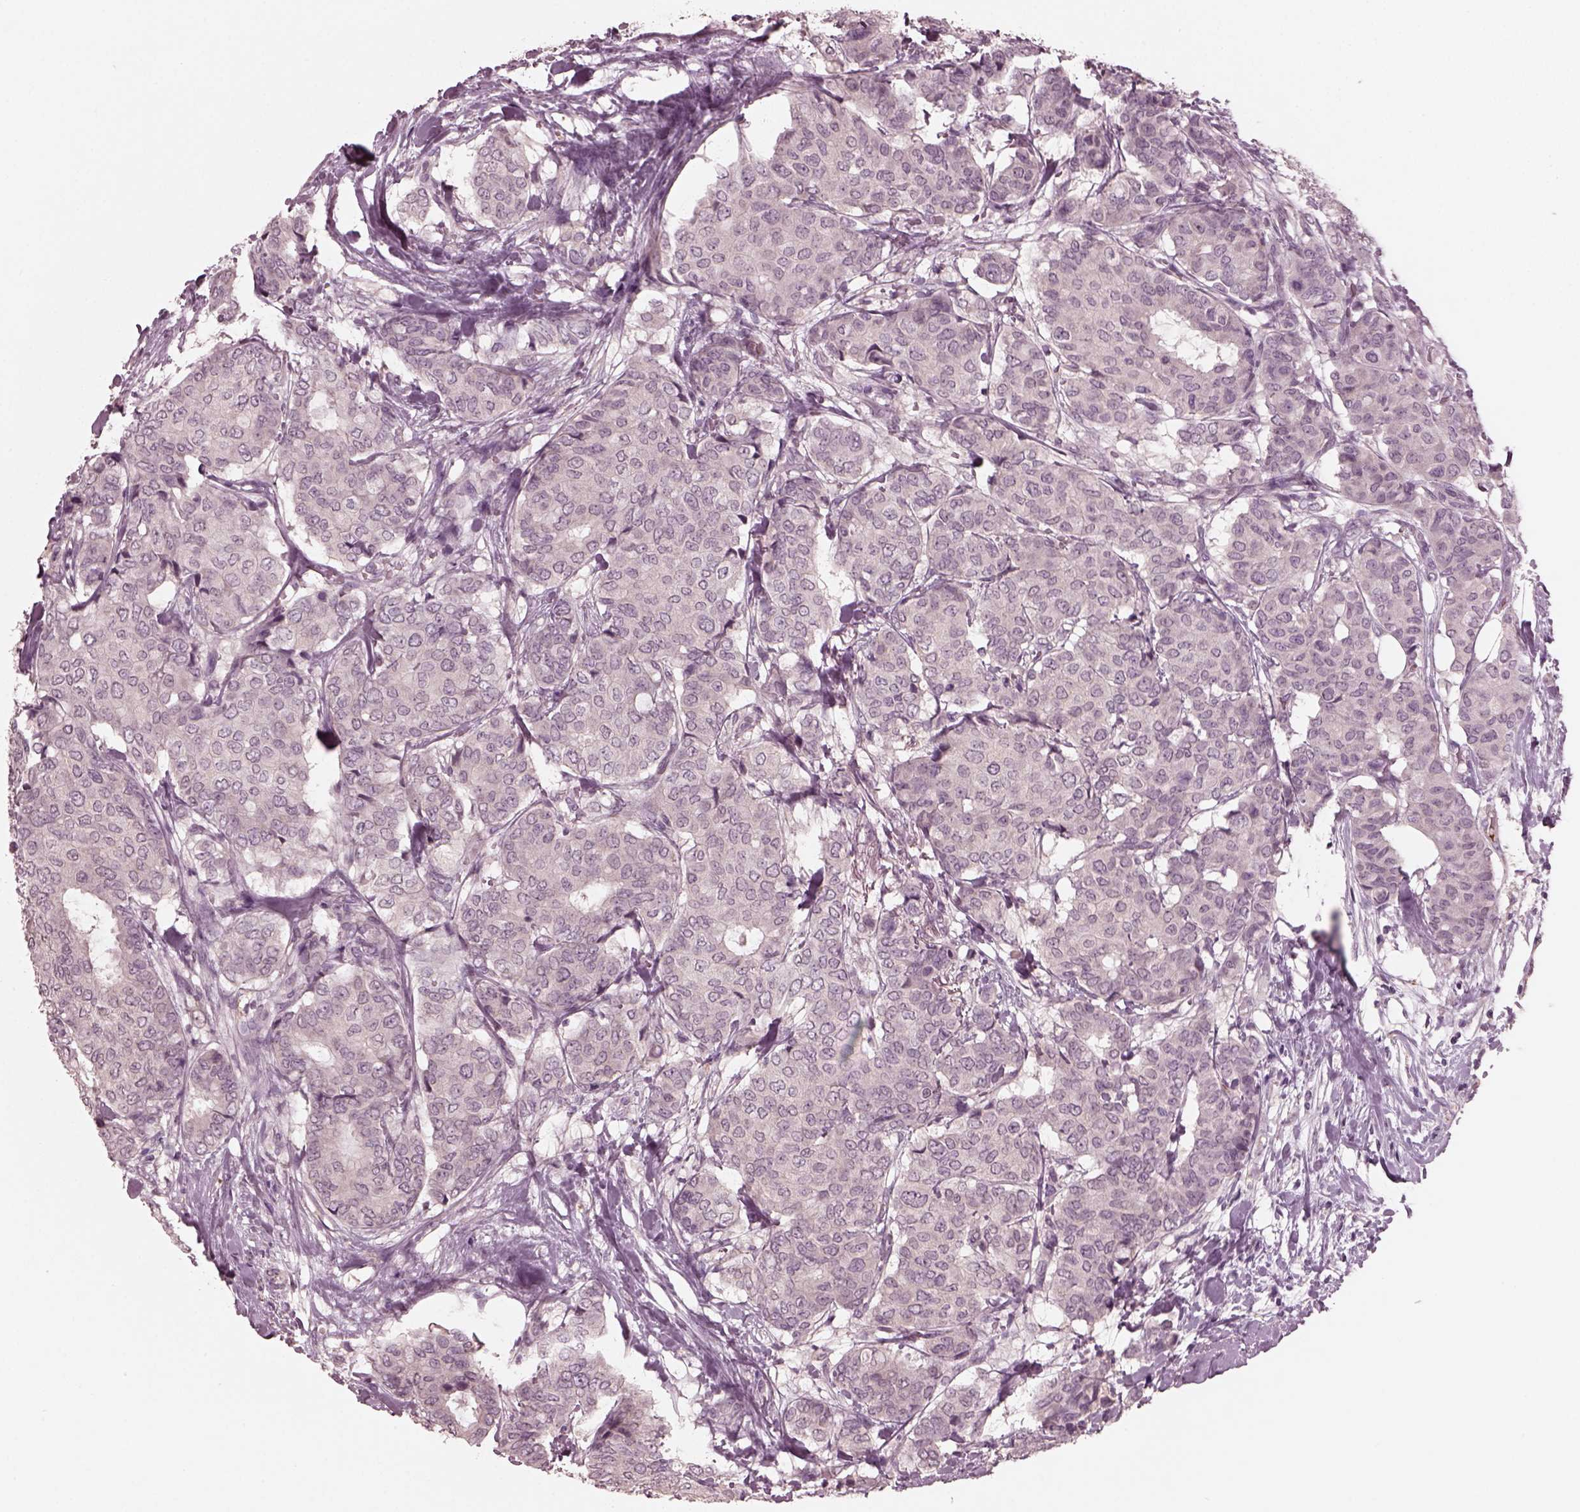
{"staining": {"intensity": "negative", "quantity": "none", "location": "none"}, "tissue": "breast cancer", "cell_type": "Tumor cells", "image_type": "cancer", "snomed": [{"axis": "morphology", "description": "Duct carcinoma"}, {"axis": "topography", "description": "Breast"}], "caption": "Photomicrograph shows no protein staining in tumor cells of breast cancer (intraductal carcinoma) tissue.", "gene": "PORCN", "patient": {"sex": "female", "age": 75}}